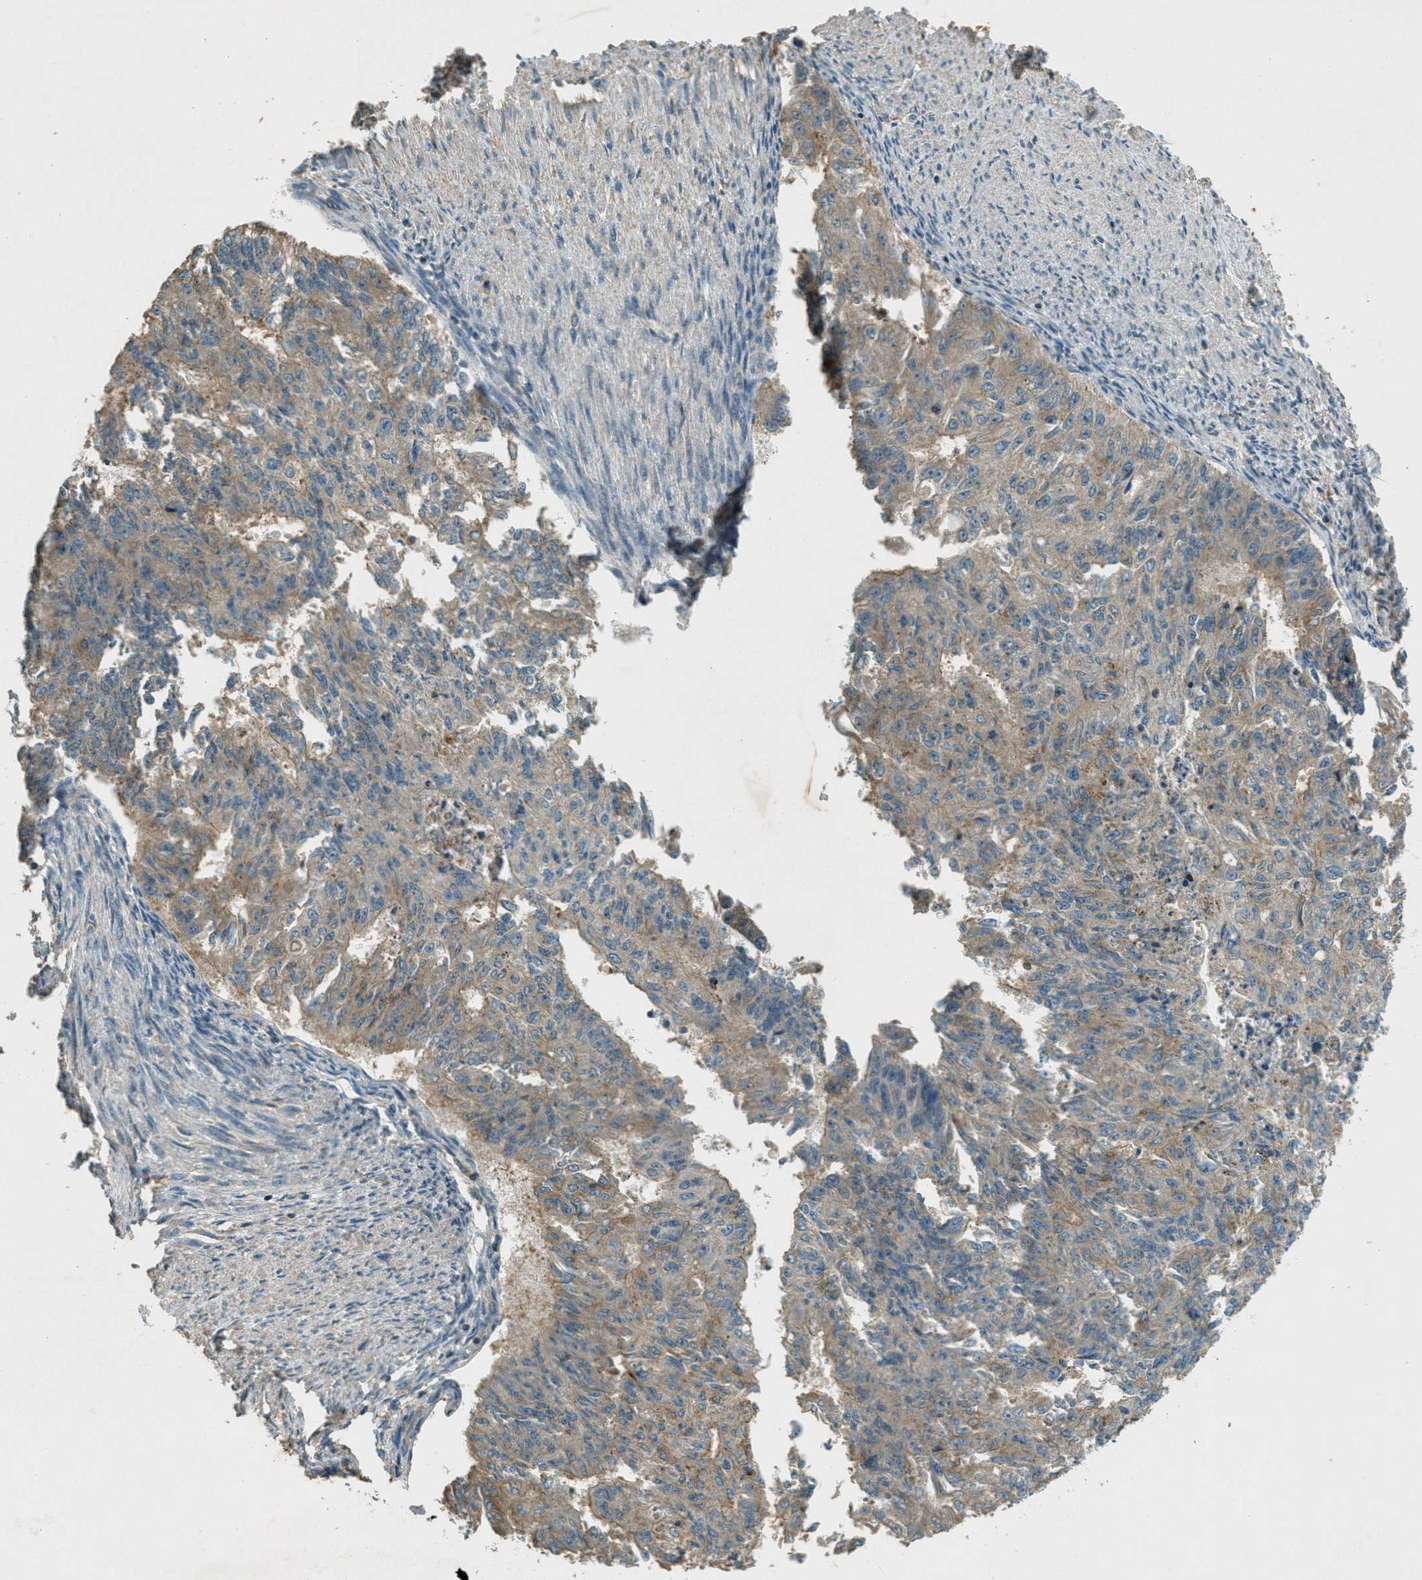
{"staining": {"intensity": "moderate", "quantity": "25%-75%", "location": "cytoplasmic/membranous"}, "tissue": "endometrial cancer", "cell_type": "Tumor cells", "image_type": "cancer", "snomed": [{"axis": "morphology", "description": "Adenocarcinoma, NOS"}, {"axis": "topography", "description": "Endometrium"}], "caption": "Immunohistochemistry (IHC) histopathology image of neoplastic tissue: endometrial cancer (adenocarcinoma) stained using immunohistochemistry exhibits medium levels of moderate protein expression localized specifically in the cytoplasmic/membranous of tumor cells, appearing as a cytoplasmic/membranous brown color.", "gene": "NUDT4", "patient": {"sex": "female", "age": 32}}